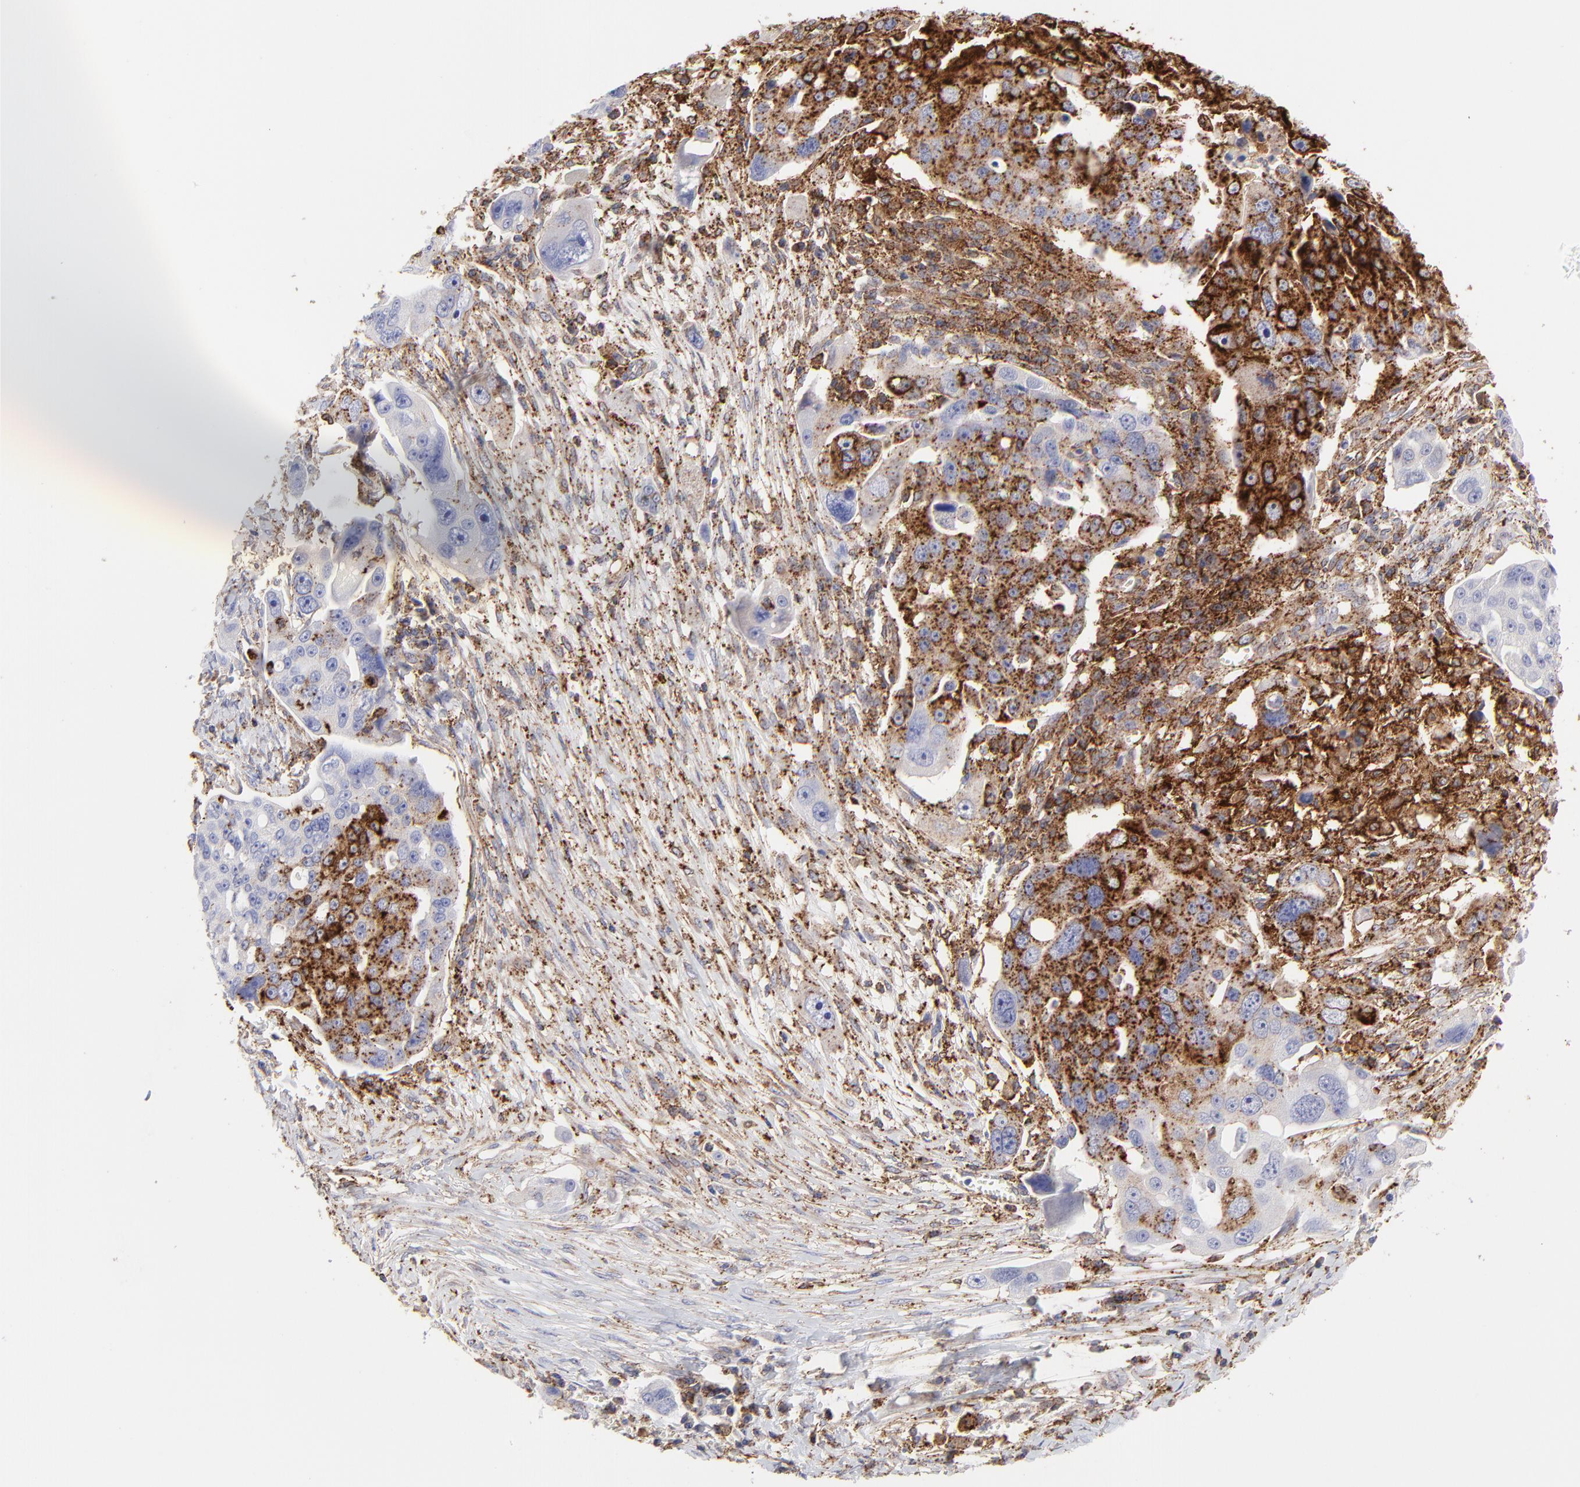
{"staining": {"intensity": "strong", "quantity": "25%-75%", "location": "cytoplasmic/membranous"}, "tissue": "ovarian cancer", "cell_type": "Tumor cells", "image_type": "cancer", "snomed": [{"axis": "morphology", "description": "Carcinoma, endometroid"}, {"axis": "topography", "description": "Ovary"}], "caption": "Ovarian cancer tissue displays strong cytoplasmic/membranous positivity in about 25%-75% of tumor cells (Stains: DAB (3,3'-diaminobenzidine) in brown, nuclei in blue, Microscopy: brightfield microscopy at high magnification).", "gene": "COX8C", "patient": {"sex": "female", "age": 75}}